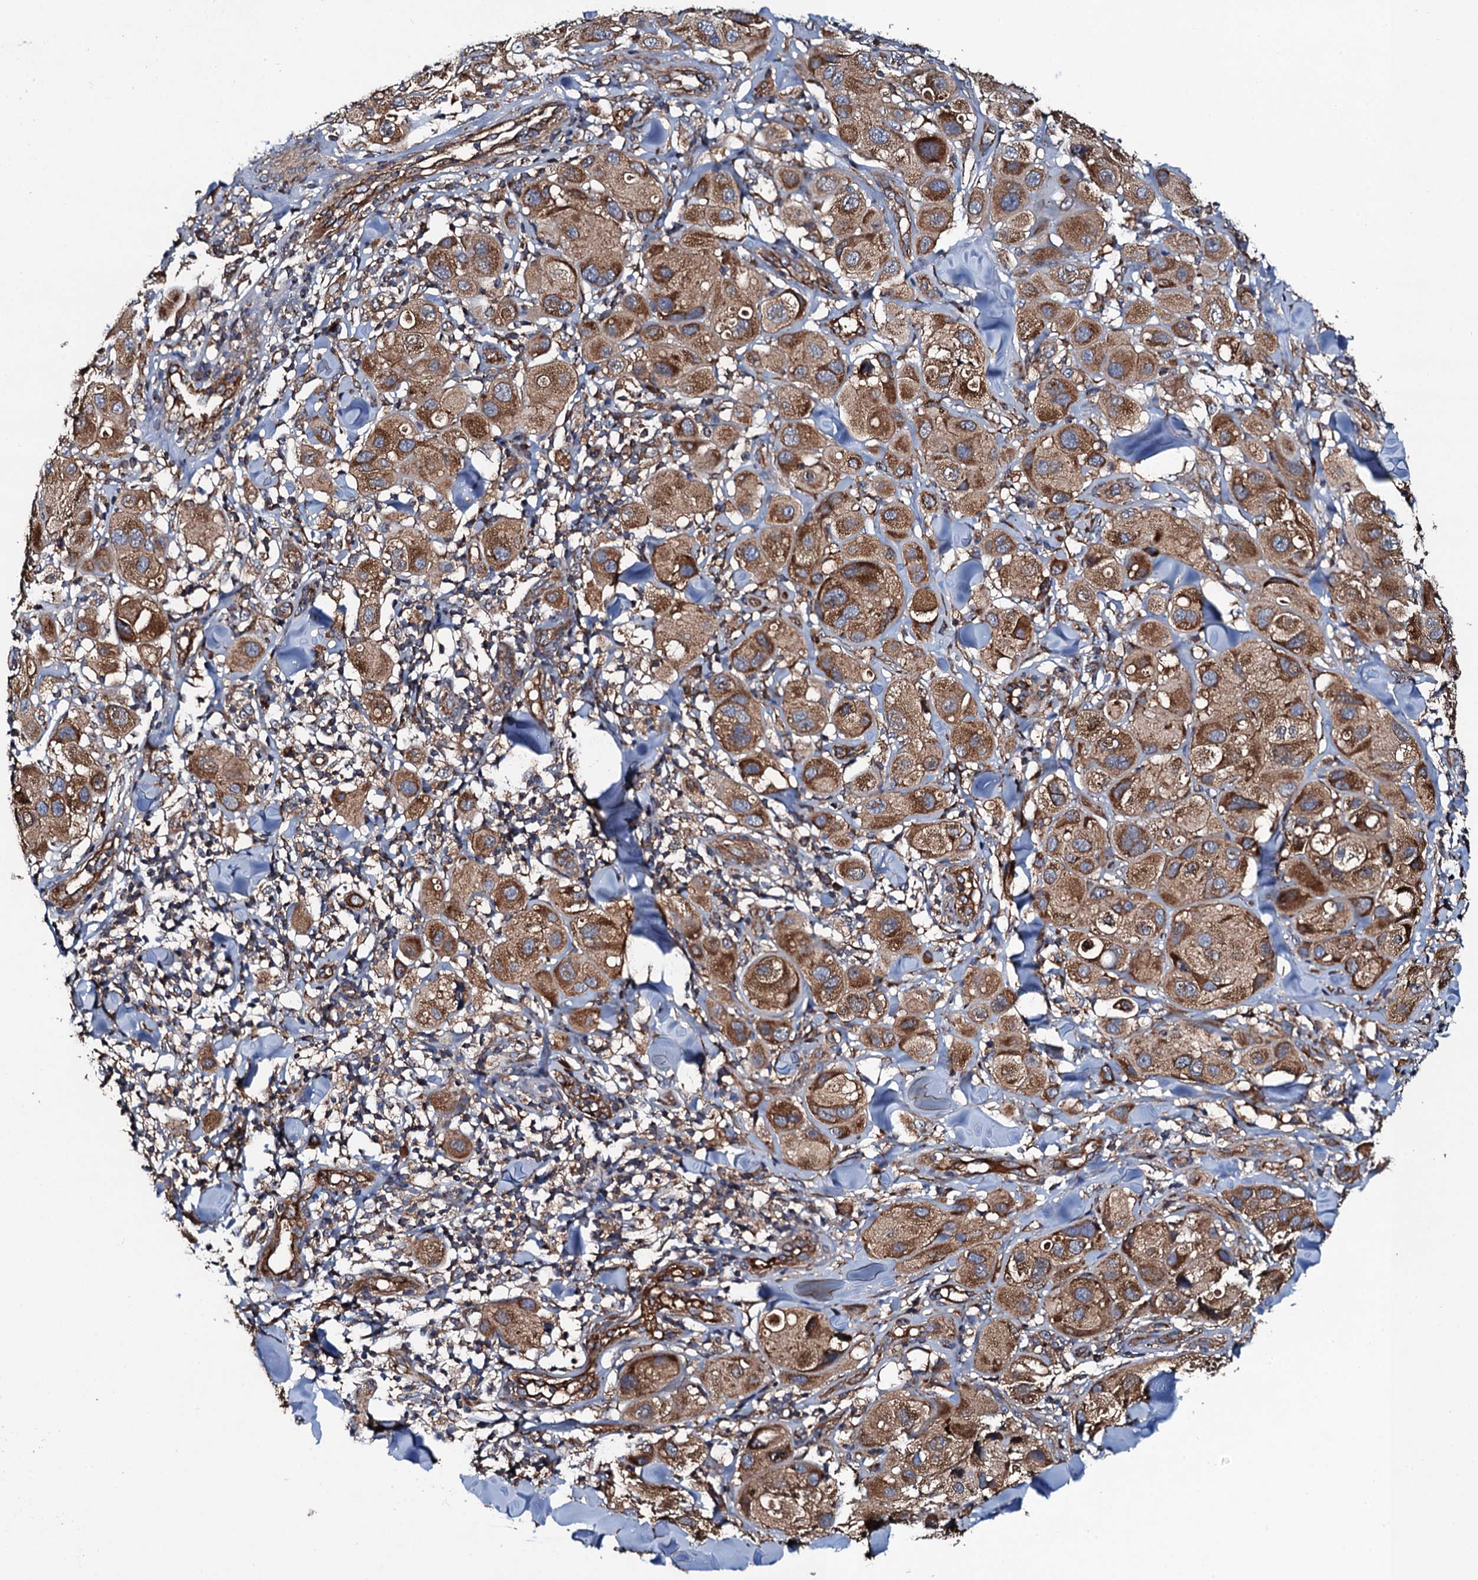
{"staining": {"intensity": "moderate", "quantity": ">75%", "location": "cytoplasmic/membranous"}, "tissue": "melanoma", "cell_type": "Tumor cells", "image_type": "cancer", "snomed": [{"axis": "morphology", "description": "Malignant melanoma, Metastatic site"}, {"axis": "topography", "description": "Skin"}], "caption": "Tumor cells reveal moderate cytoplasmic/membranous positivity in about >75% of cells in malignant melanoma (metastatic site).", "gene": "NEK1", "patient": {"sex": "male", "age": 41}}